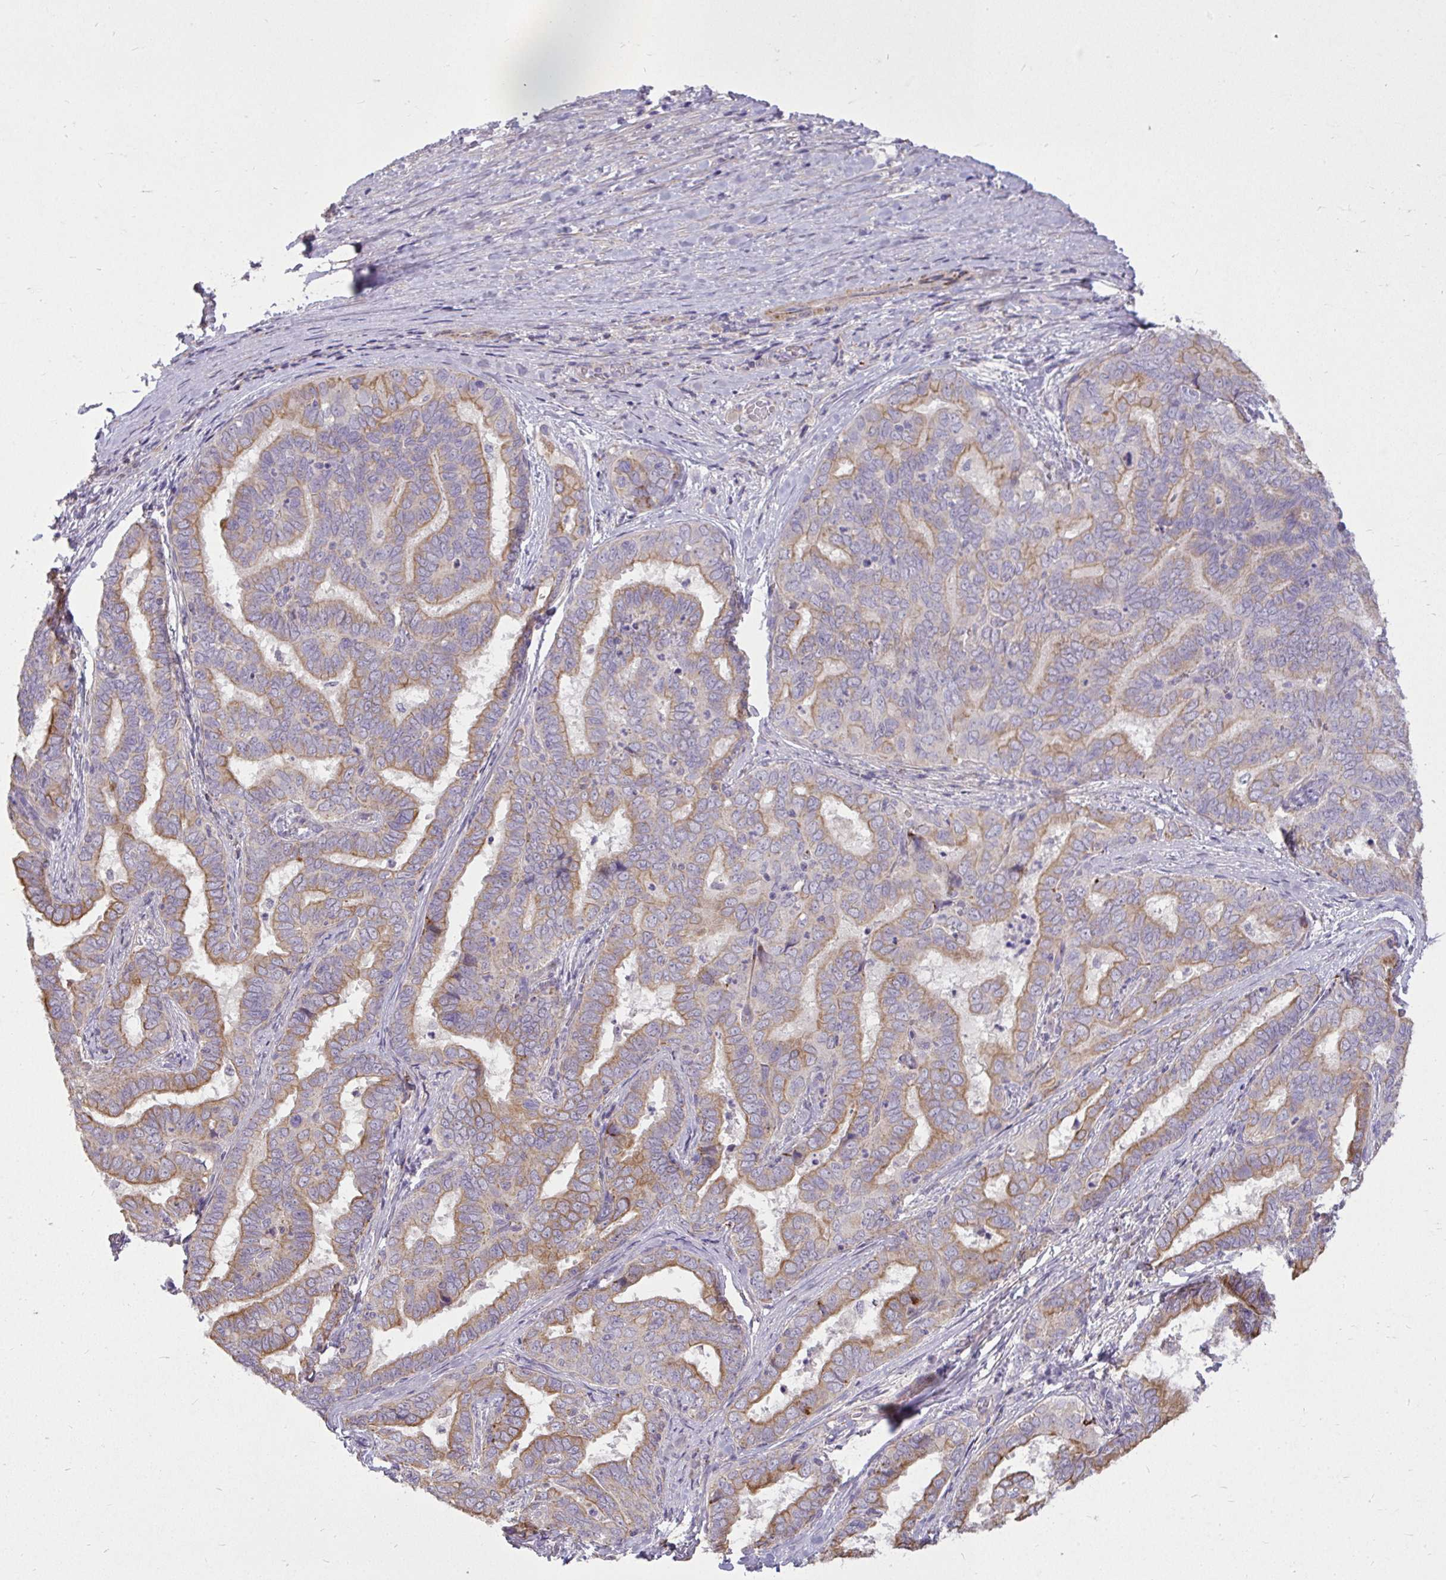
{"staining": {"intensity": "moderate", "quantity": "25%-75%", "location": "cytoplasmic/membranous"}, "tissue": "liver cancer", "cell_type": "Tumor cells", "image_type": "cancer", "snomed": [{"axis": "morphology", "description": "Cholangiocarcinoma"}, {"axis": "topography", "description": "Liver"}], "caption": "Immunohistochemical staining of human liver cancer (cholangiocarcinoma) displays medium levels of moderate cytoplasmic/membranous expression in approximately 25%-75% of tumor cells. The protein is stained brown, and the nuclei are stained in blue (DAB IHC with brightfield microscopy, high magnification).", "gene": "STRIP1", "patient": {"sex": "female", "age": 64}}